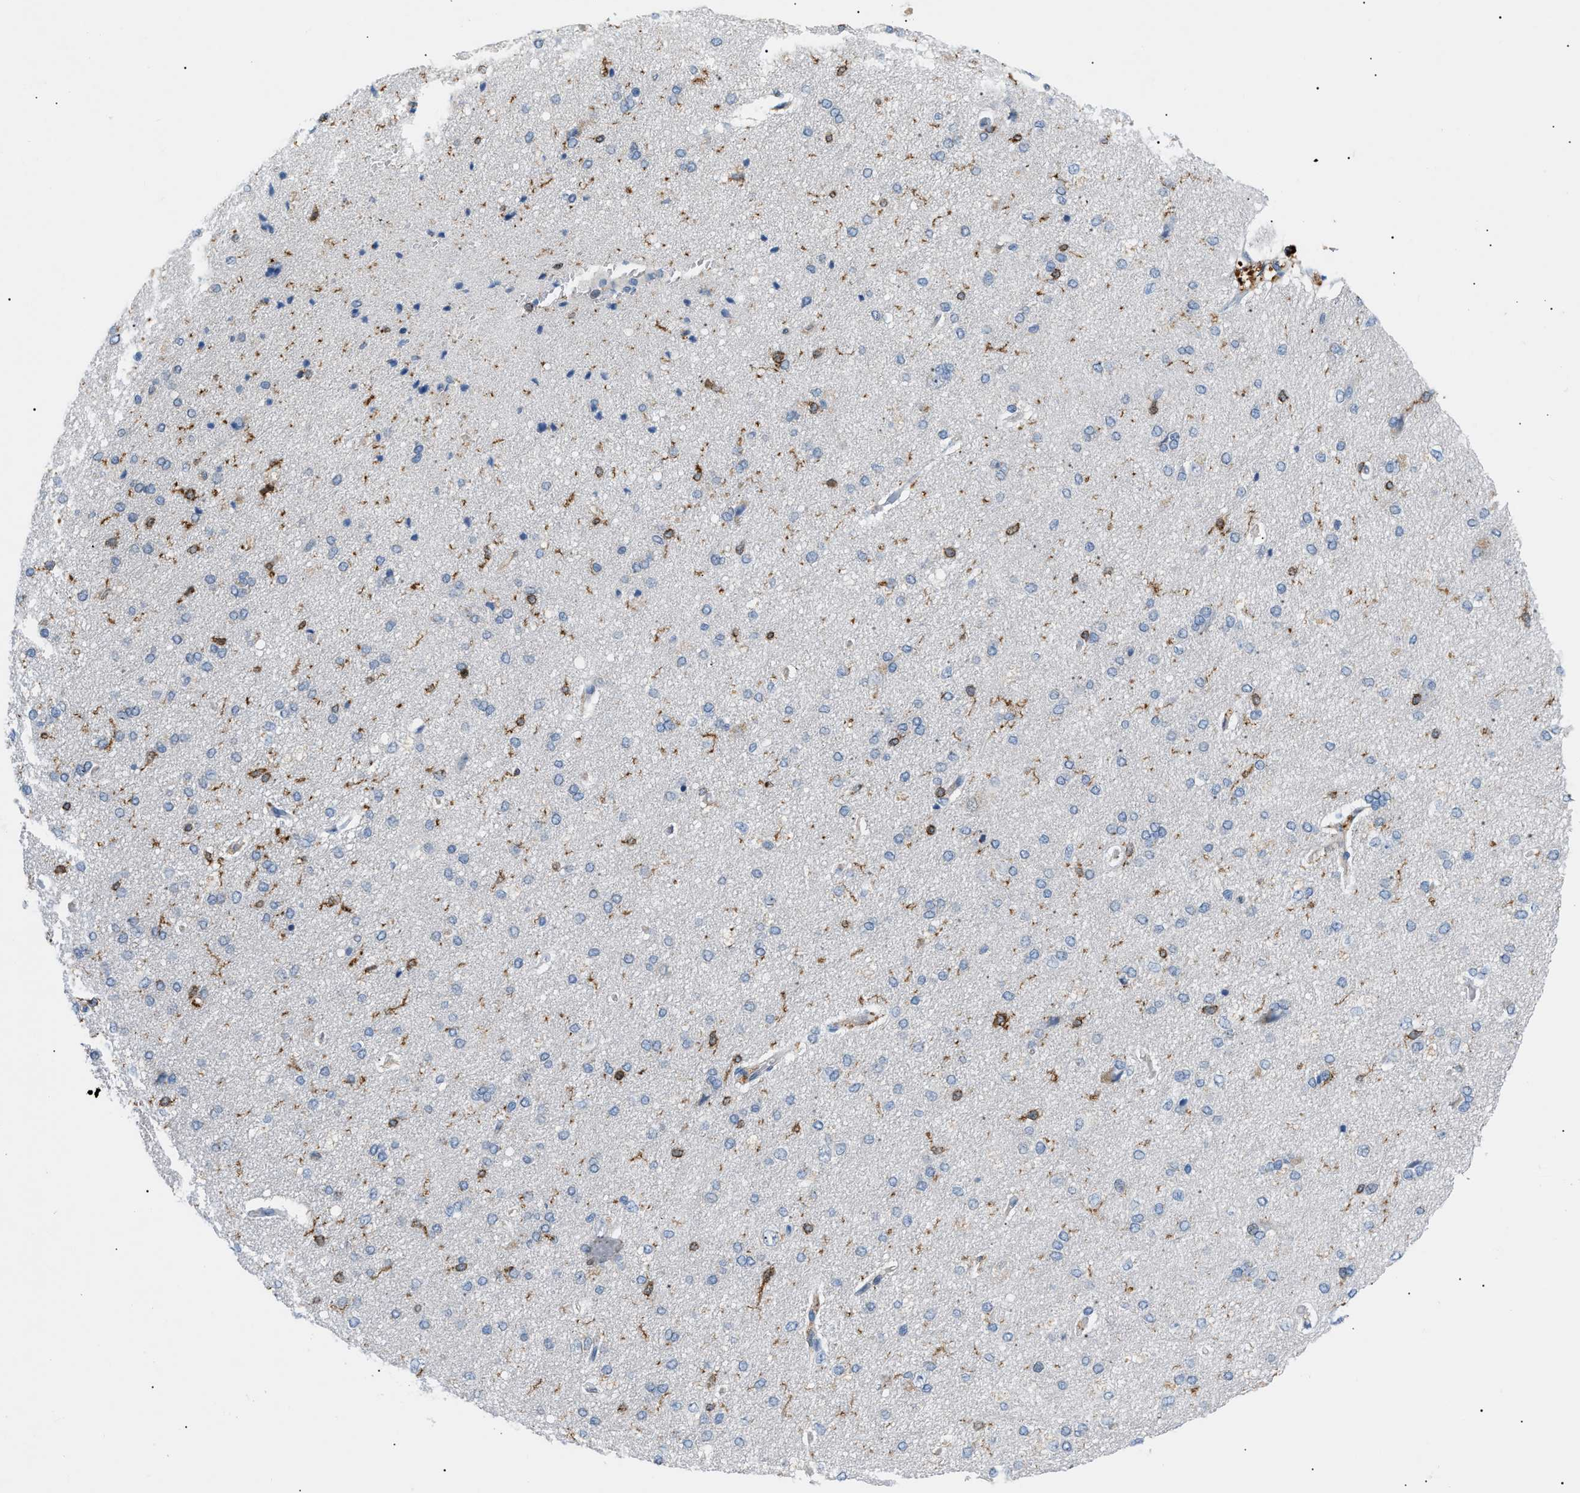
{"staining": {"intensity": "negative", "quantity": "none", "location": "none"}, "tissue": "cerebral cortex", "cell_type": "Endothelial cells", "image_type": "normal", "snomed": [{"axis": "morphology", "description": "Normal tissue, NOS"}, {"axis": "topography", "description": "Cerebral cortex"}], "caption": "This is an immunohistochemistry (IHC) photomicrograph of normal cerebral cortex. There is no positivity in endothelial cells.", "gene": "INPP5D", "patient": {"sex": "male", "age": 62}}